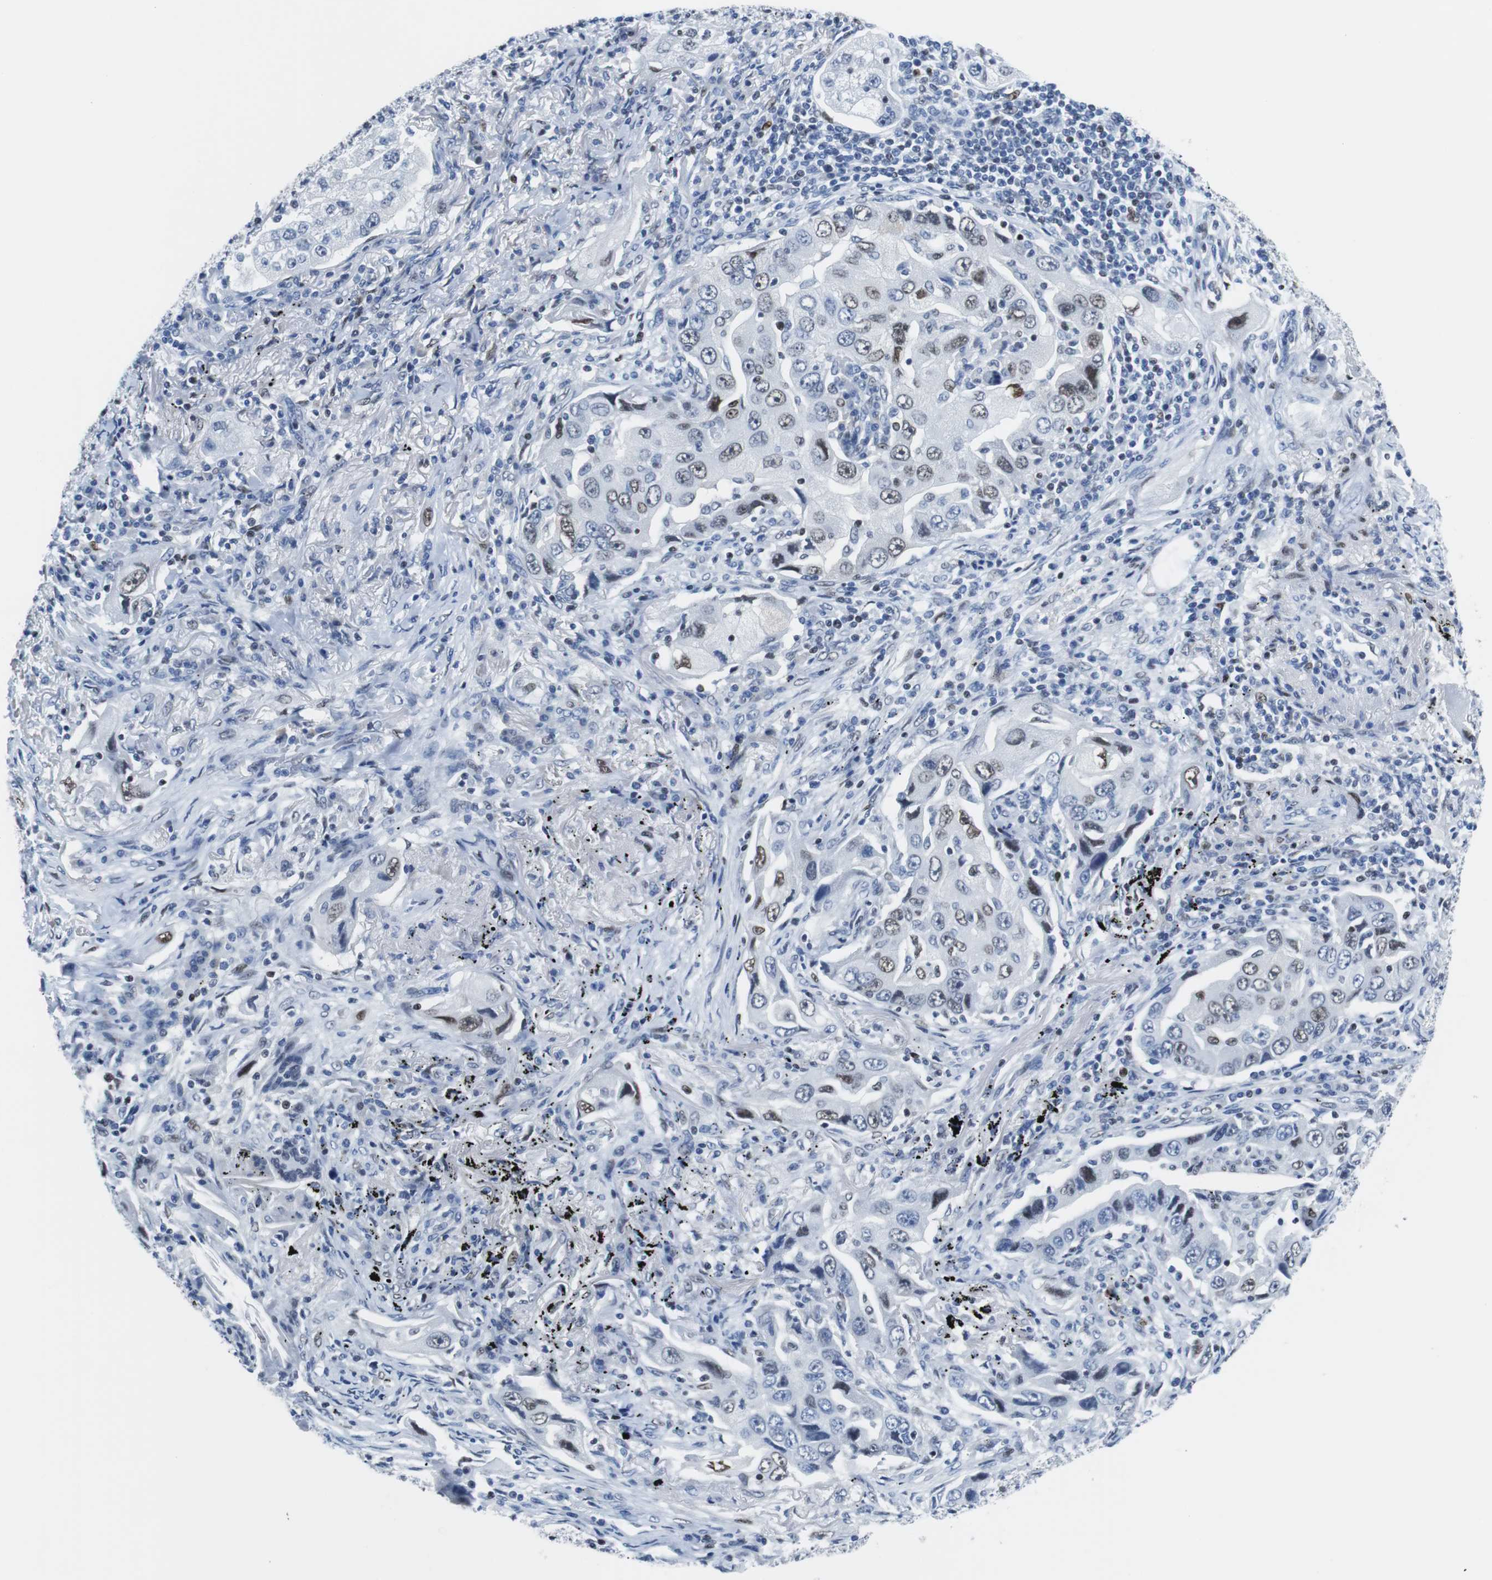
{"staining": {"intensity": "moderate", "quantity": "25%-75%", "location": "nuclear"}, "tissue": "lung cancer", "cell_type": "Tumor cells", "image_type": "cancer", "snomed": [{"axis": "morphology", "description": "Adenocarcinoma, NOS"}, {"axis": "topography", "description": "Lung"}], "caption": "Tumor cells reveal medium levels of moderate nuclear expression in about 25%-75% of cells in lung cancer (adenocarcinoma). (DAB IHC, brown staining for protein, blue staining for nuclei).", "gene": "JUN", "patient": {"sex": "female", "age": 65}}